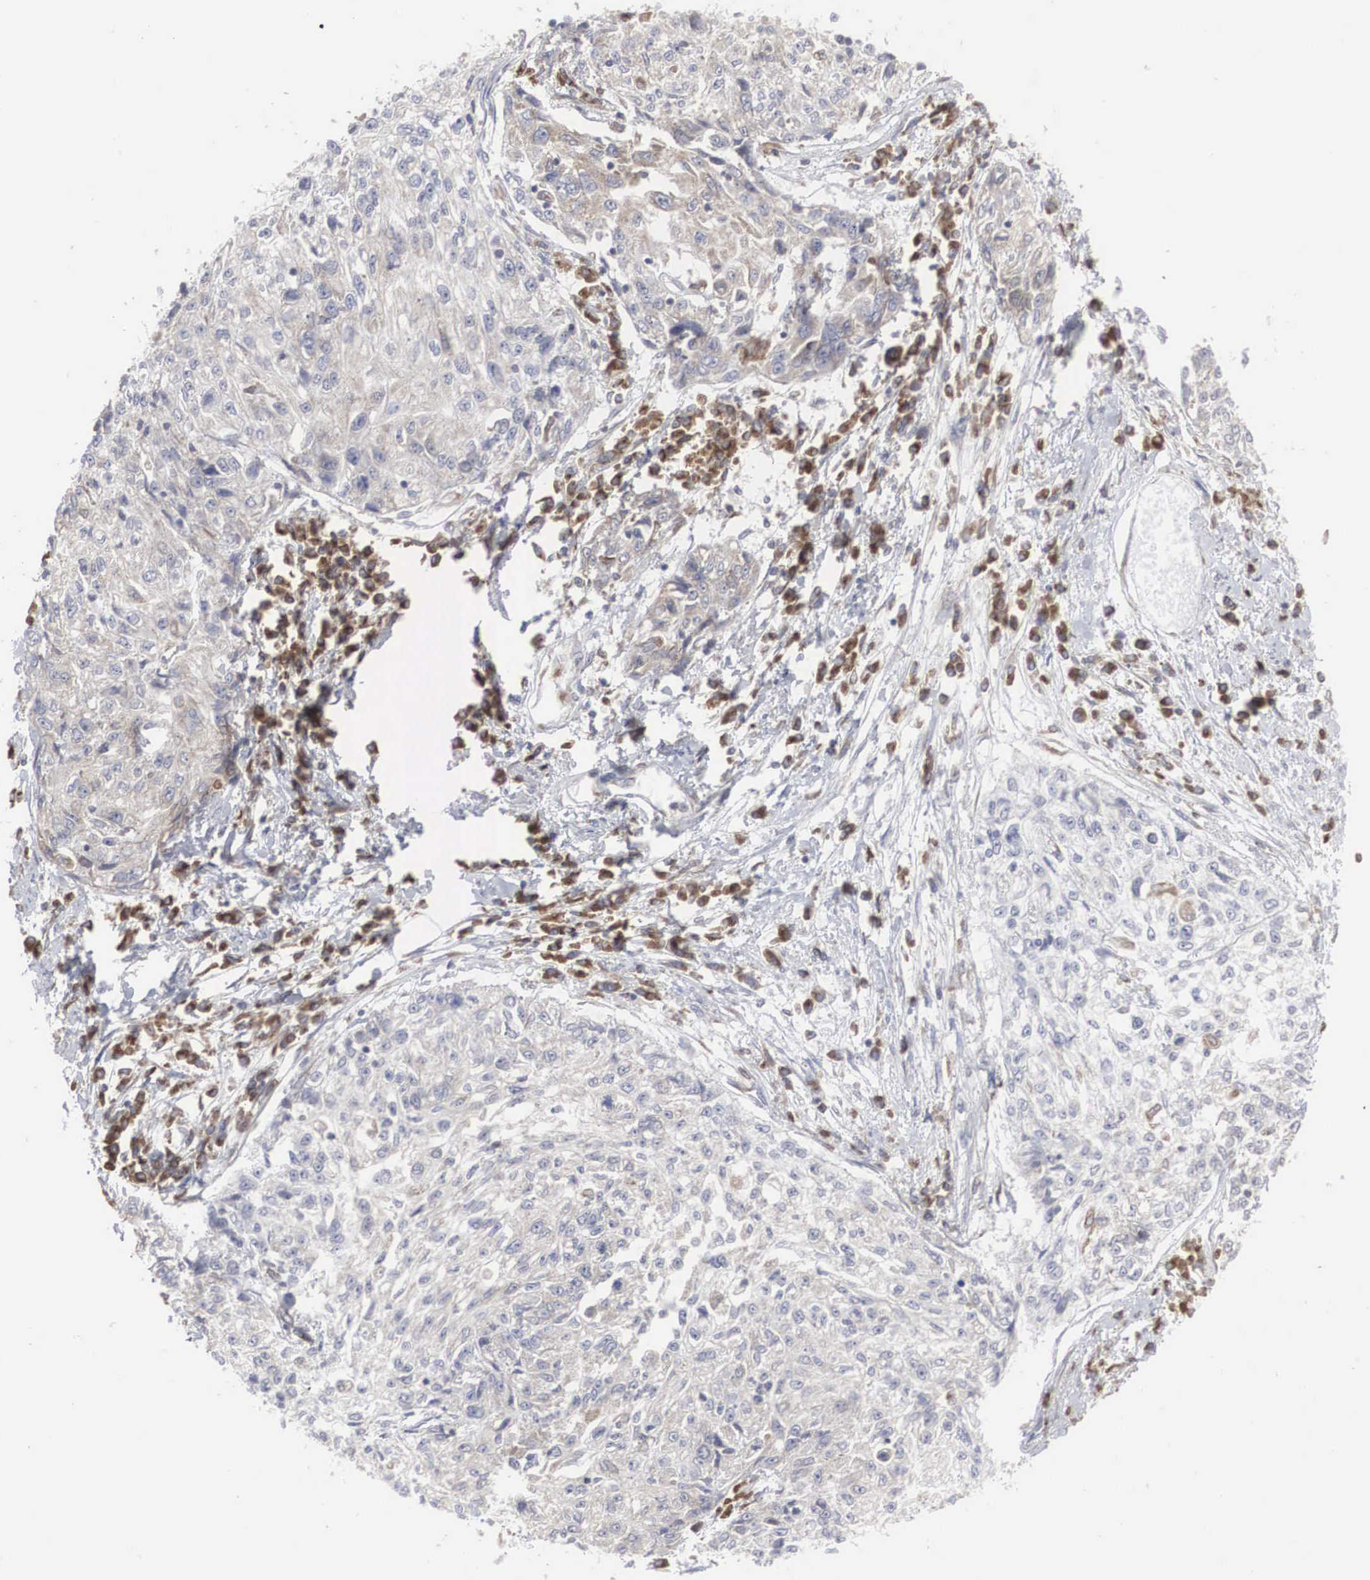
{"staining": {"intensity": "weak", "quantity": "<25%", "location": "cytoplasmic/membranous"}, "tissue": "cervical cancer", "cell_type": "Tumor cells", "image_type": "cancer", "snomed": [{"axis": "morphology", "description": "Squamous cell carcinoma, NOS"}, {"axis": "topography", "description": "Cervix"}], "caption": "Tumor cells show no significant staining in squamous cell carcinoma (cervical).", "gene": "MIA2", "patient": {"sex": "female", "age": 57}}